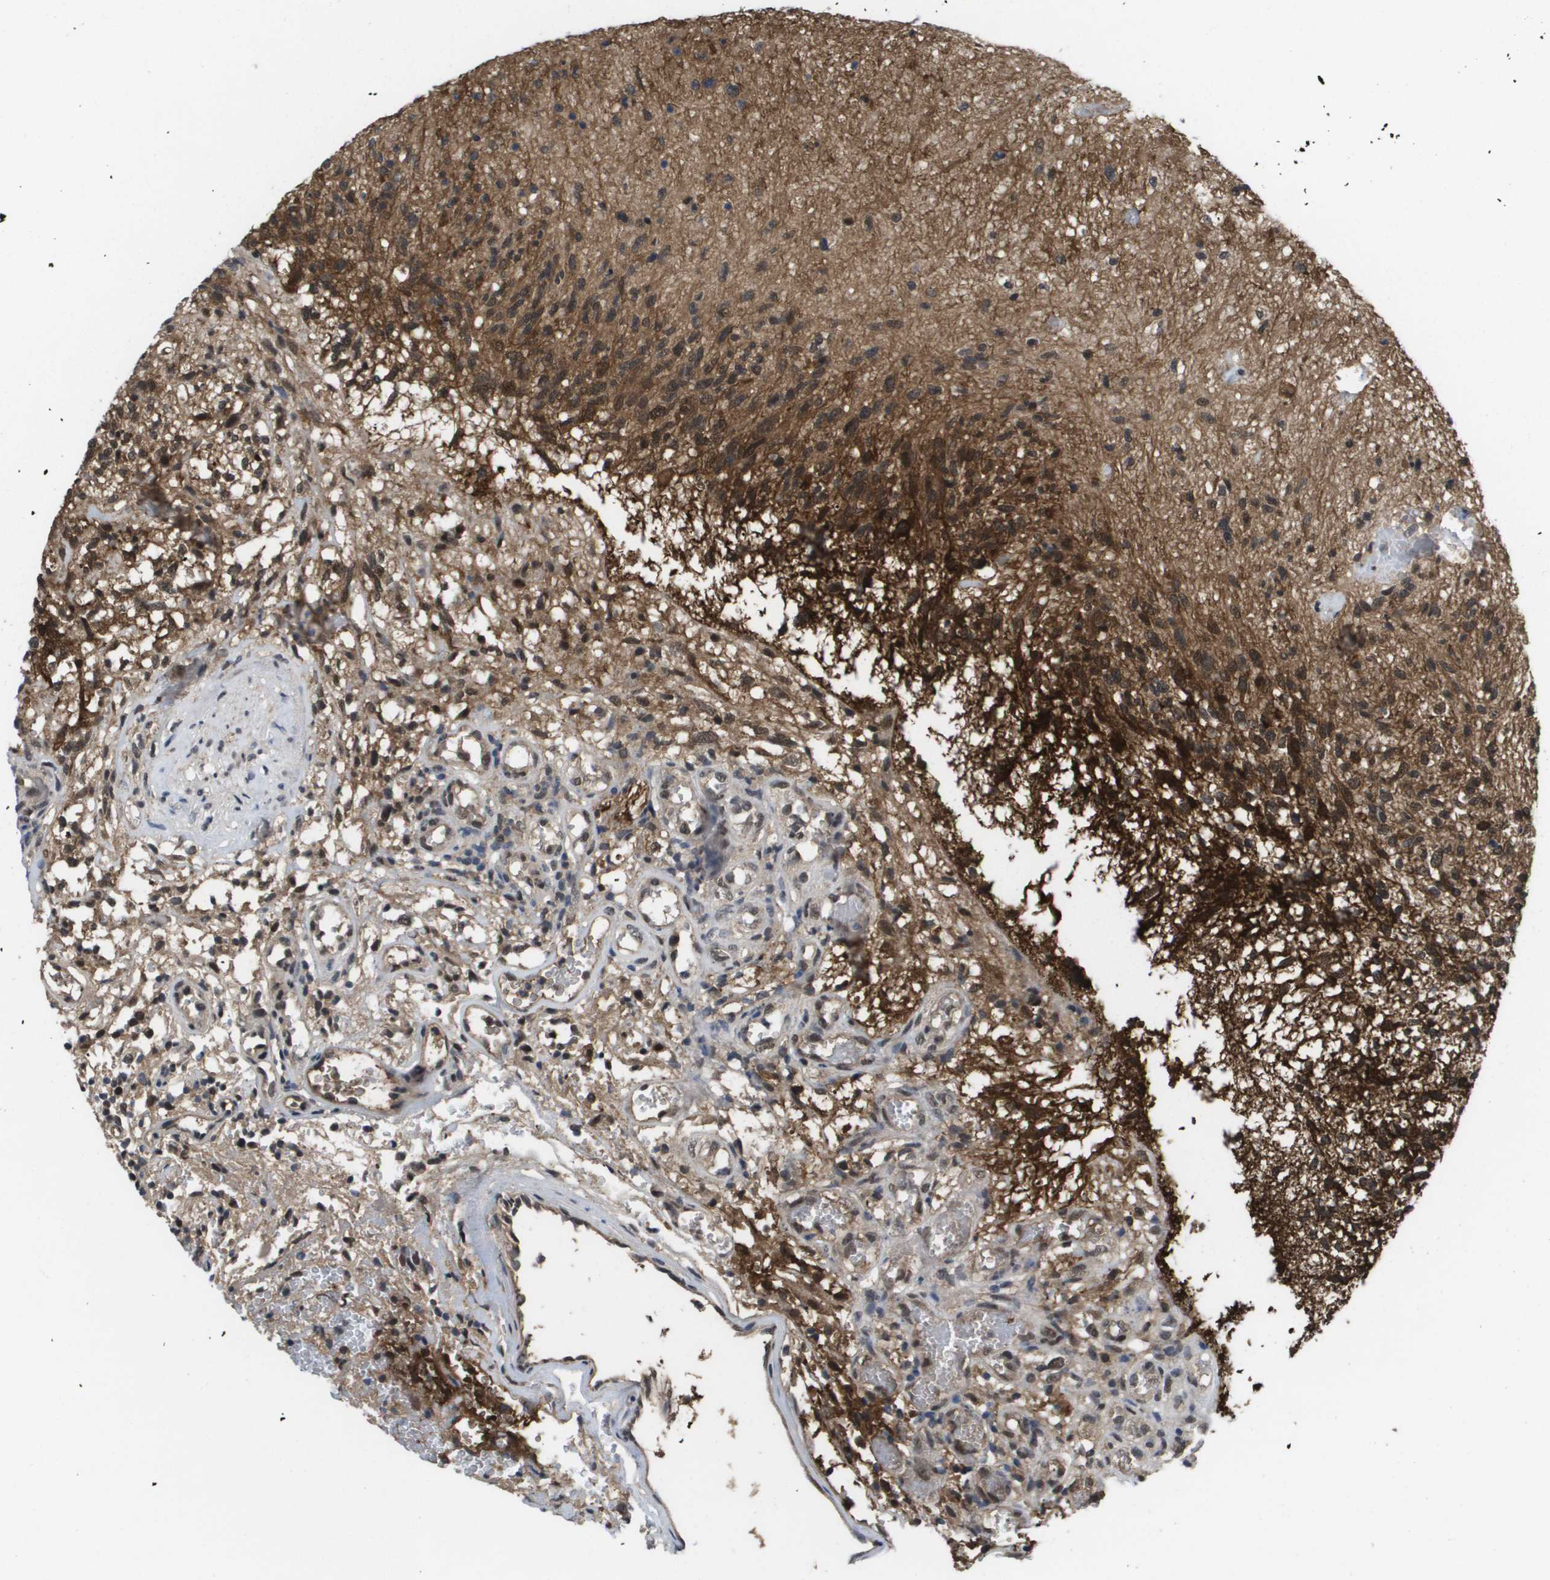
{"staining": {"intensity": "moderate", "quantity": "25%-75%", "location": "cytoplasmic/membranous,nuclear"}, "tissue": "glioma", "cell_type": "Tumor cells", "image_type": "cancer", "snomed": [{"axis": "morphology", "description": "Normal tissue, NOS"}, {"axis": "morphology", "description": "Glioma, malignant, High grade"}, {"axis": "topography", "description": "Cerebral cortex"}], "caption": "Protein expression analysis of glioma exhibits moderate cytoplasmic/membranous and nuclear positivity in about 25%-75% of tumor cells. Nuclei are stained in blue.", "gene": "AMBRA1", "patient": {"sex": "male", "age": 75}}